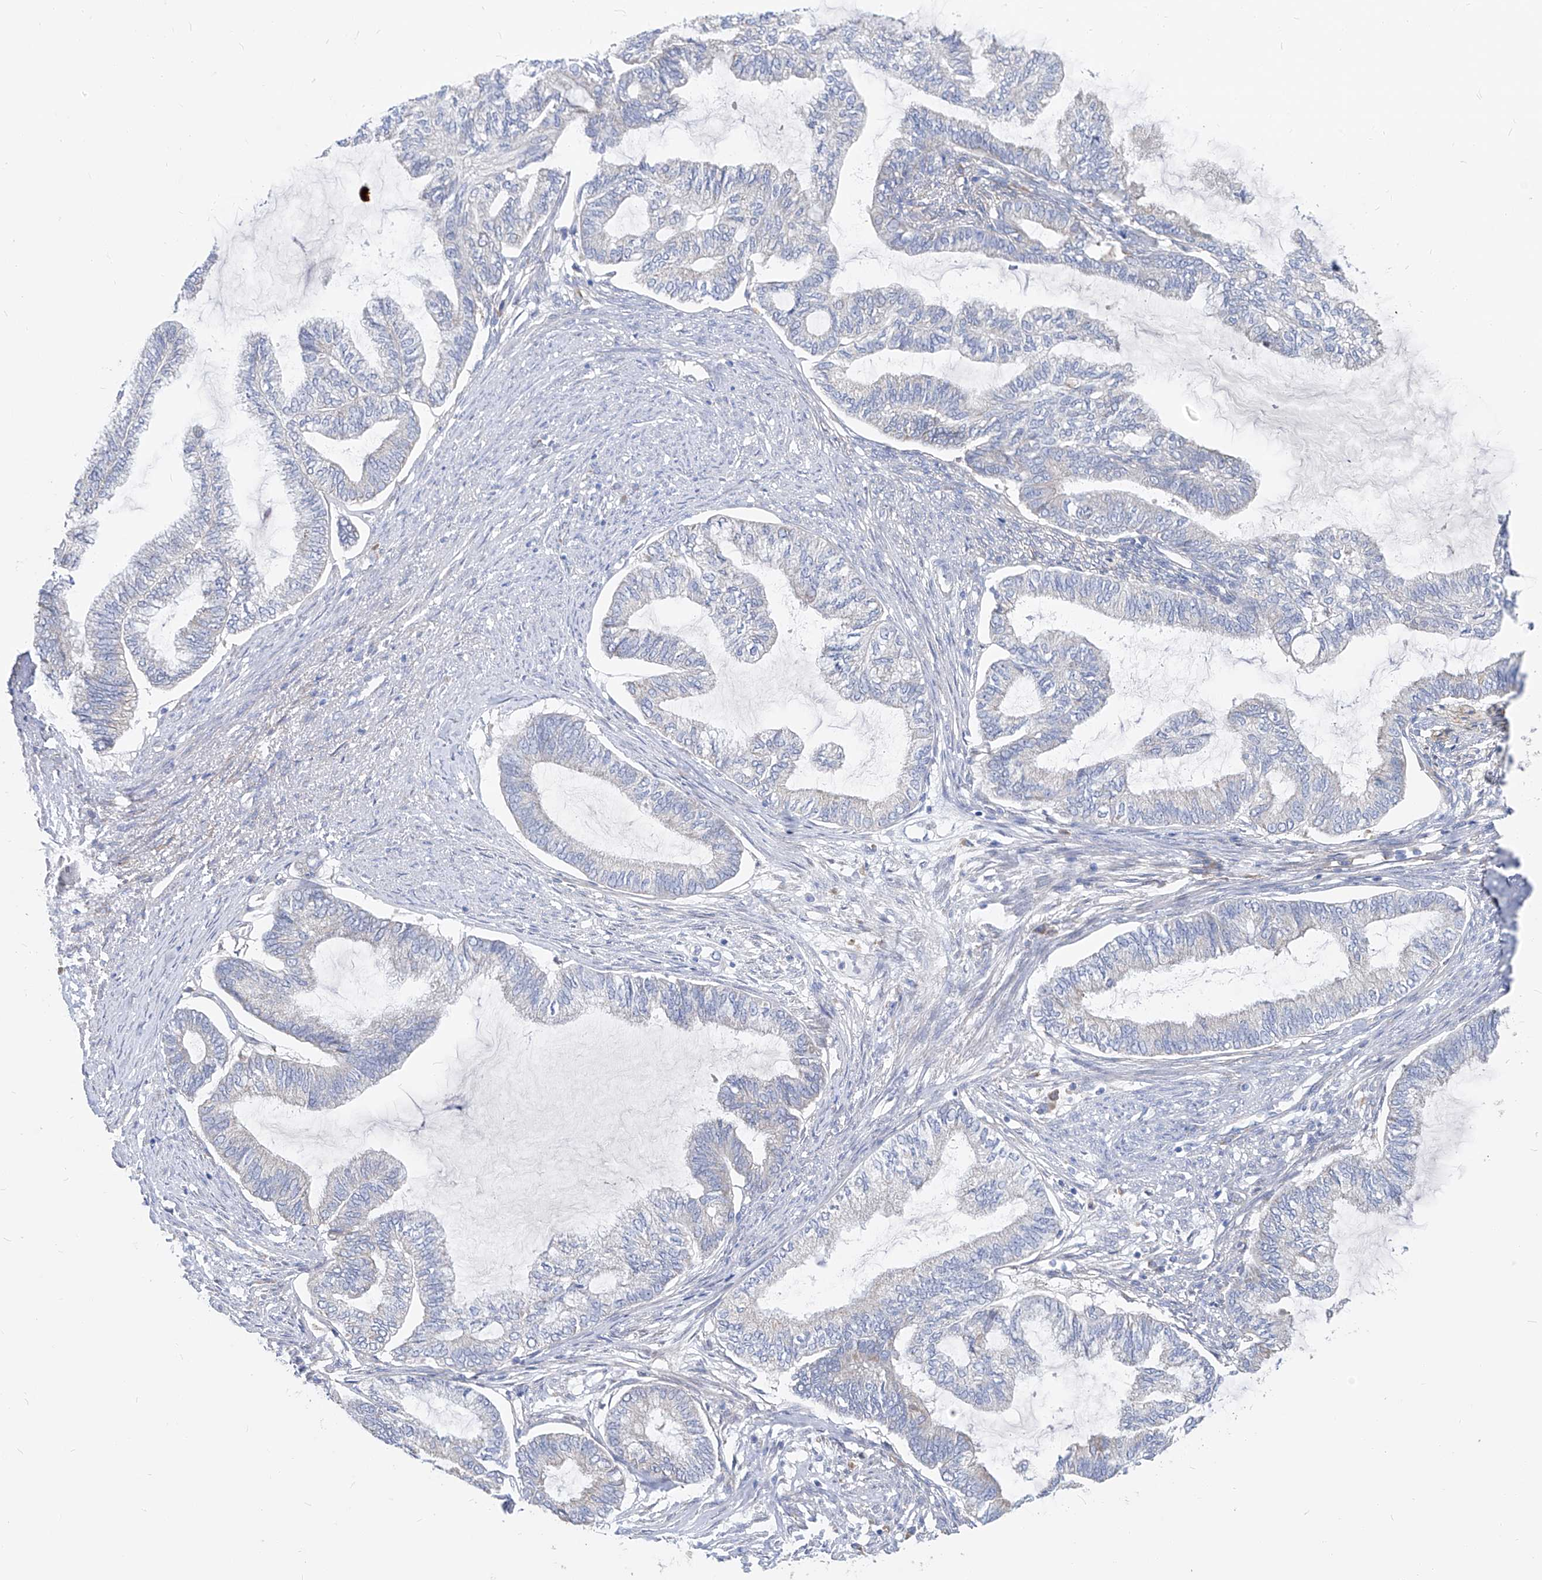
{"staining": {"intensity": "negative", "quantity": "none", "location": "none"}, "tissue": "endometrial cancer", "cell_type": "Tumor cells", "image_type": "cancer", "snomed": [{"axis": "morphology", "description": "Adenocarcinoma, NOS"}, {"axis": "topography", "description": "Endometrium"}], "caption": "The image displays no significant expression in tumor cells of endometrial adenocarcinoma.", "gene": "UFL1", "patient": {"sex": "female", "age": 86}}